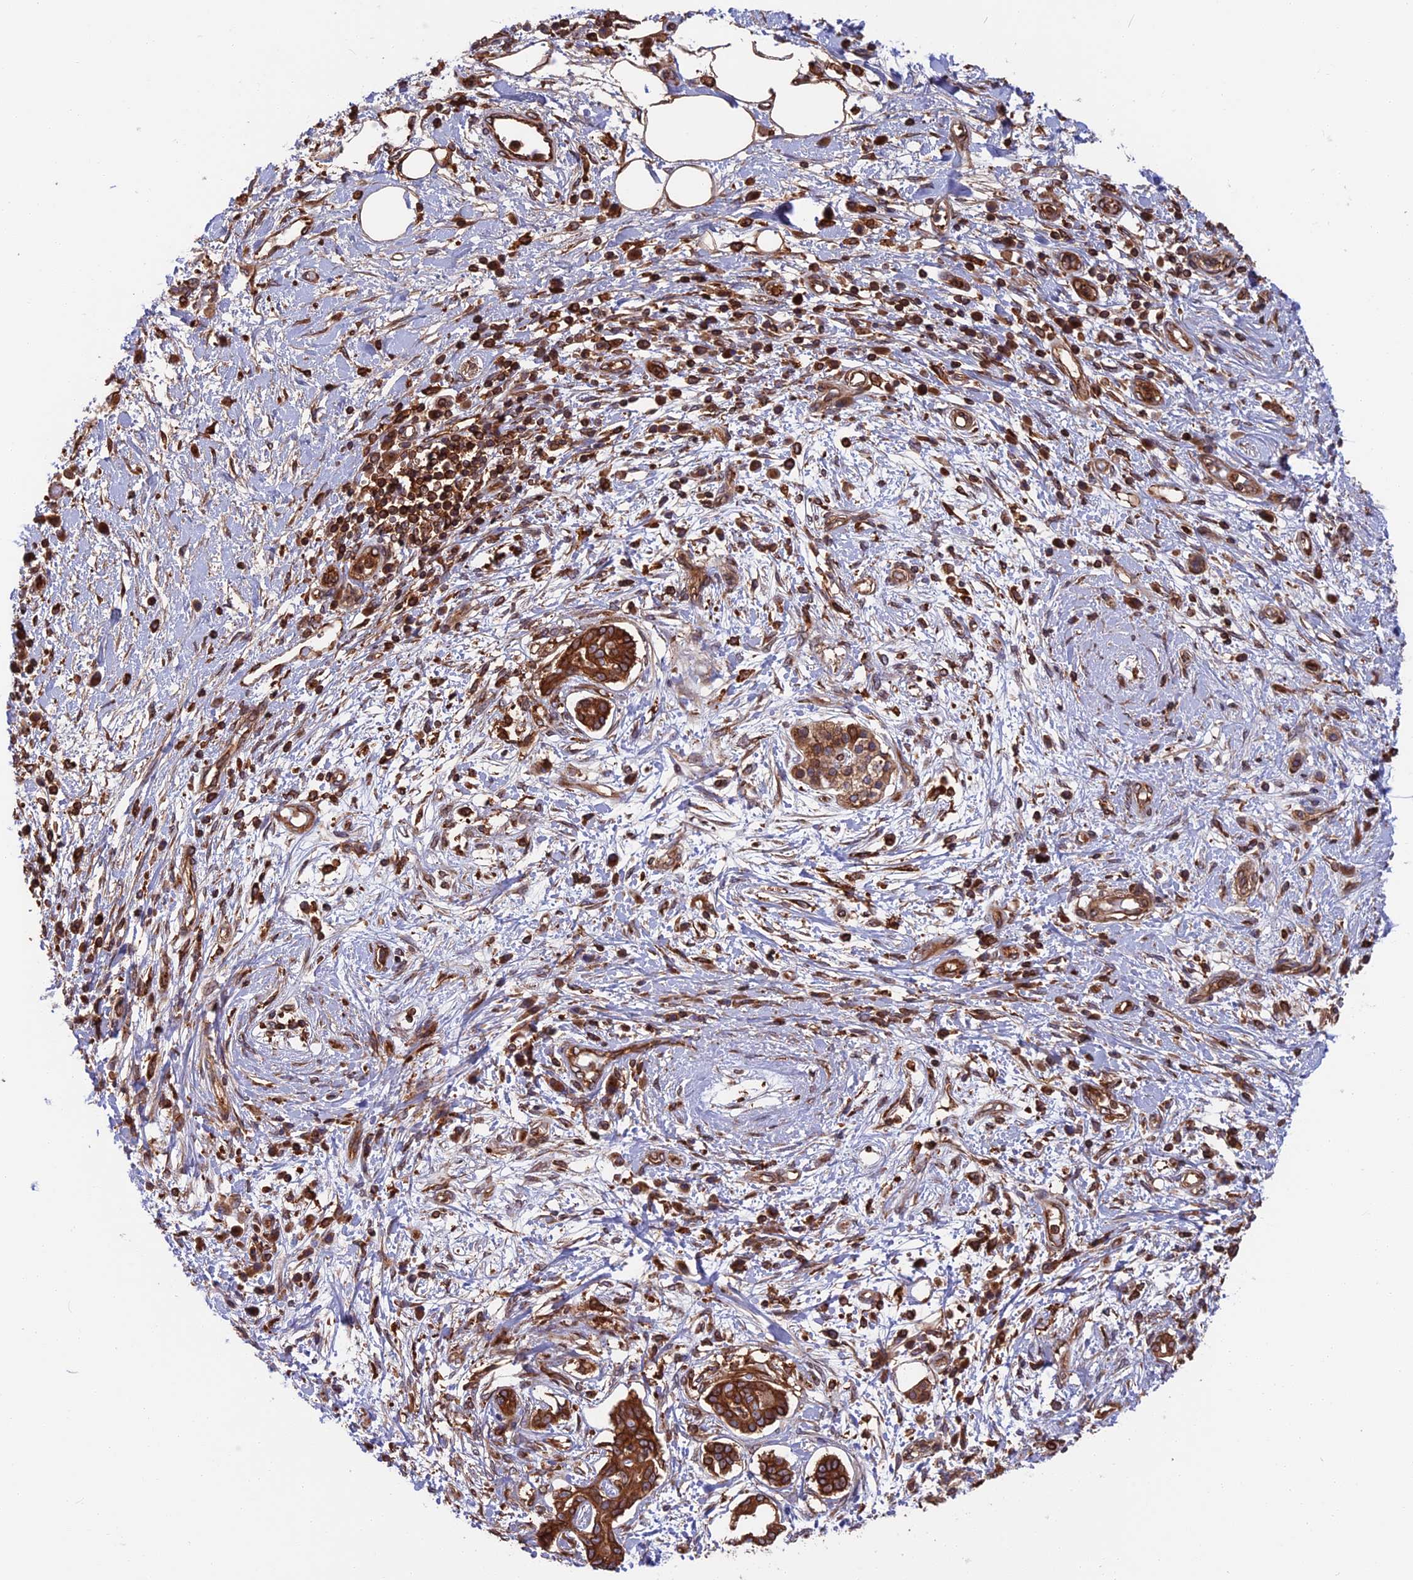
{"staining": {"intensity": "strong", "quantity": ">75%", "location": "cytoplasmic/membranous"}, "tissue": "pancreatic cancer", "cell_type": "Tumor cells", "image_type": "cancer", "snomed": [{"axis": "morphology", "description": "Adenocarcinoma, NOS"}, {"axis": "topography", "description": "Pancreas"}], "caption": "The photomicrograph demonstrates immunohistochemical staining of pancreatic adenocarcinoma. There is strong cytoplasmic/membranous expression is present in approximately >75% of tumor cells.", "gene": "WDR1", "patient": {"sex": "female", "age": 56}}